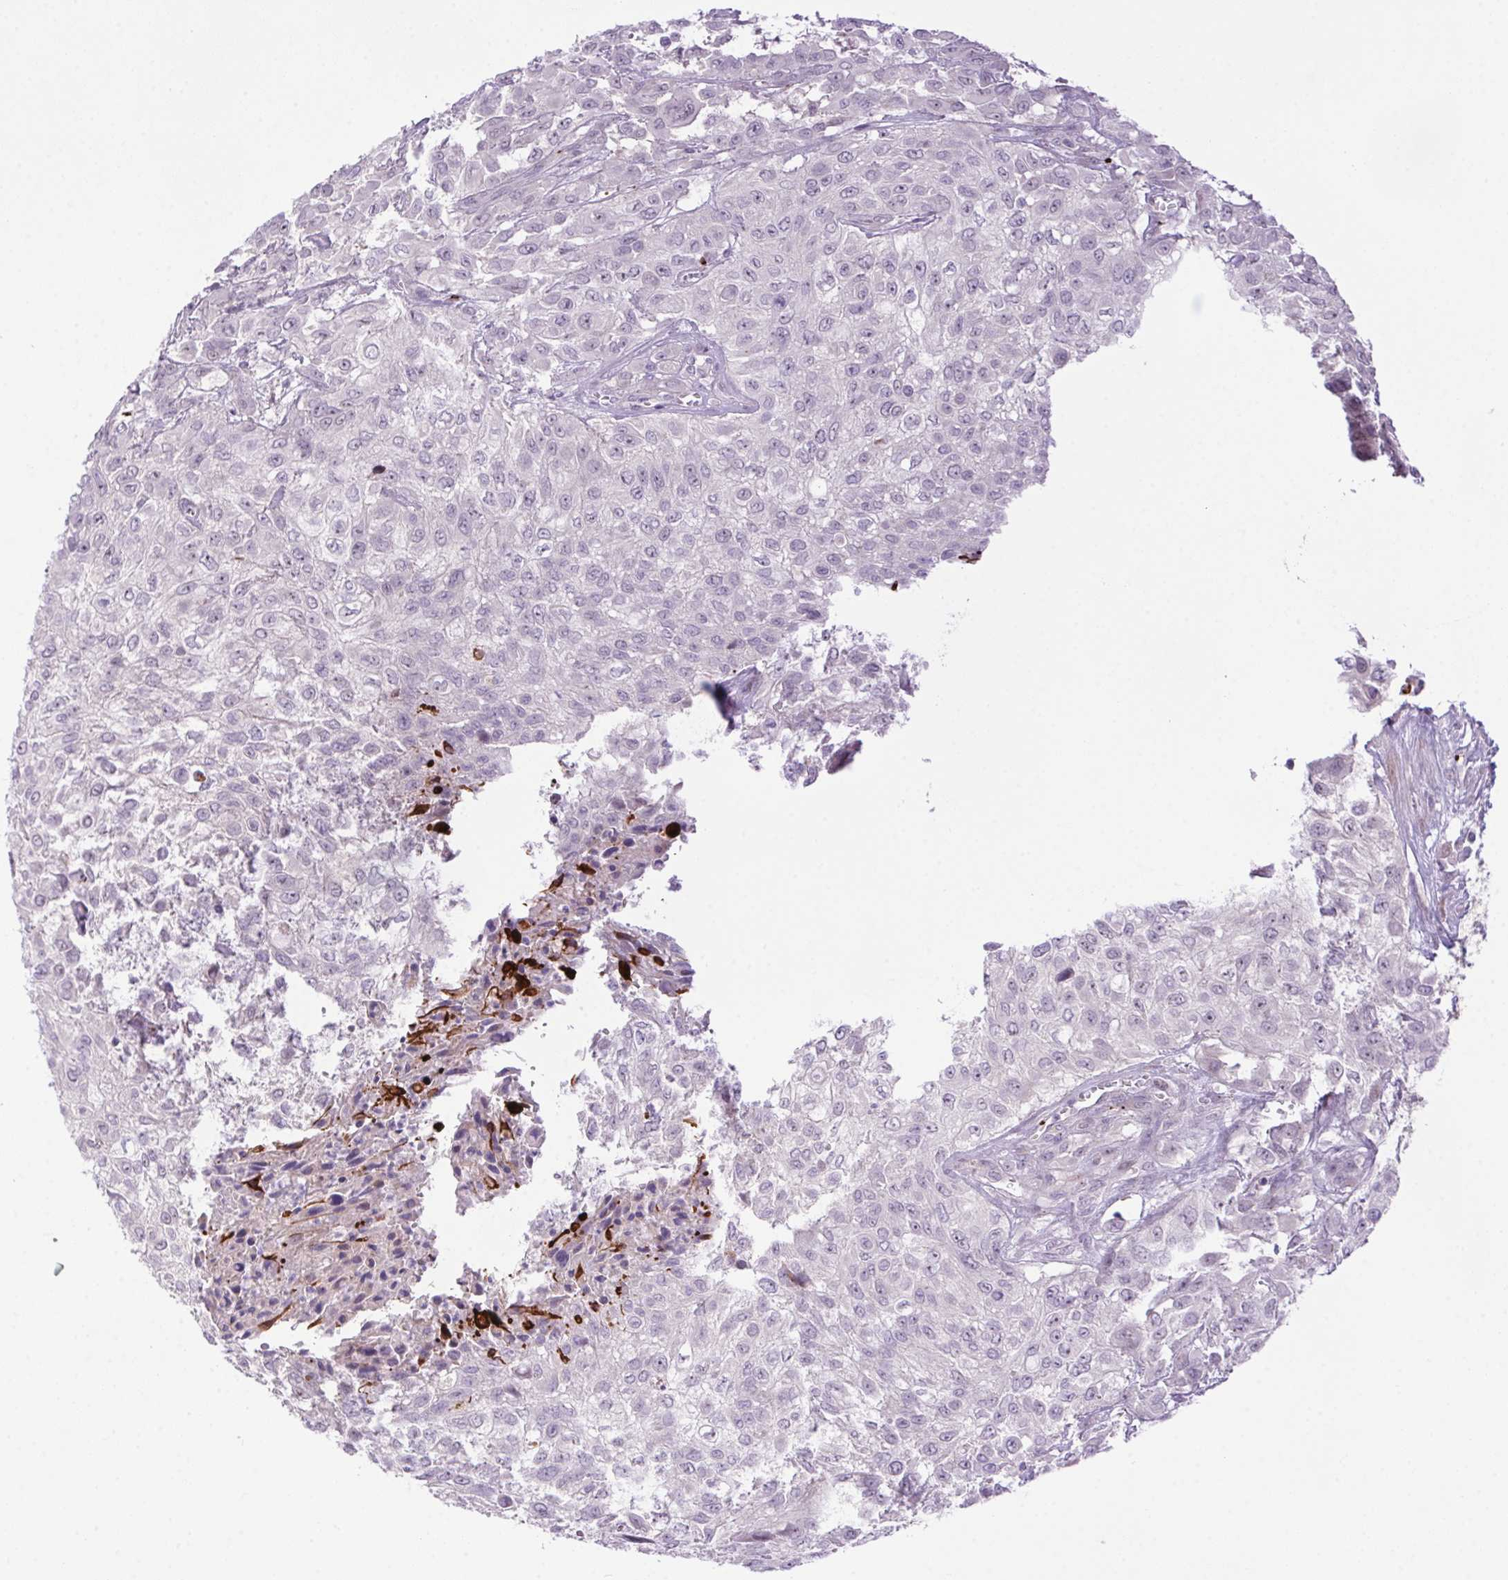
{"staining": {"intensity": "negative", "quantity": "none", "location": "none"}, "tissue": "urothelial cancer", "cell_type": "Tumor cells", "image_type": "cancer", "snomed": [{"axis": "morphology", "description": "Urothelial carcinoma, High grade"}, {"axis": "topography", "description": "Urinary bladder"}], "caption": "This is a image of immunohistochemistry staining of urothelial cancer, which shows no positivity in tumor cells. (Brightfield microscopy of DAB IHC at high magnification).", "gene": "LRRTM1", "patient": {"sex": "male", "age": 57}}